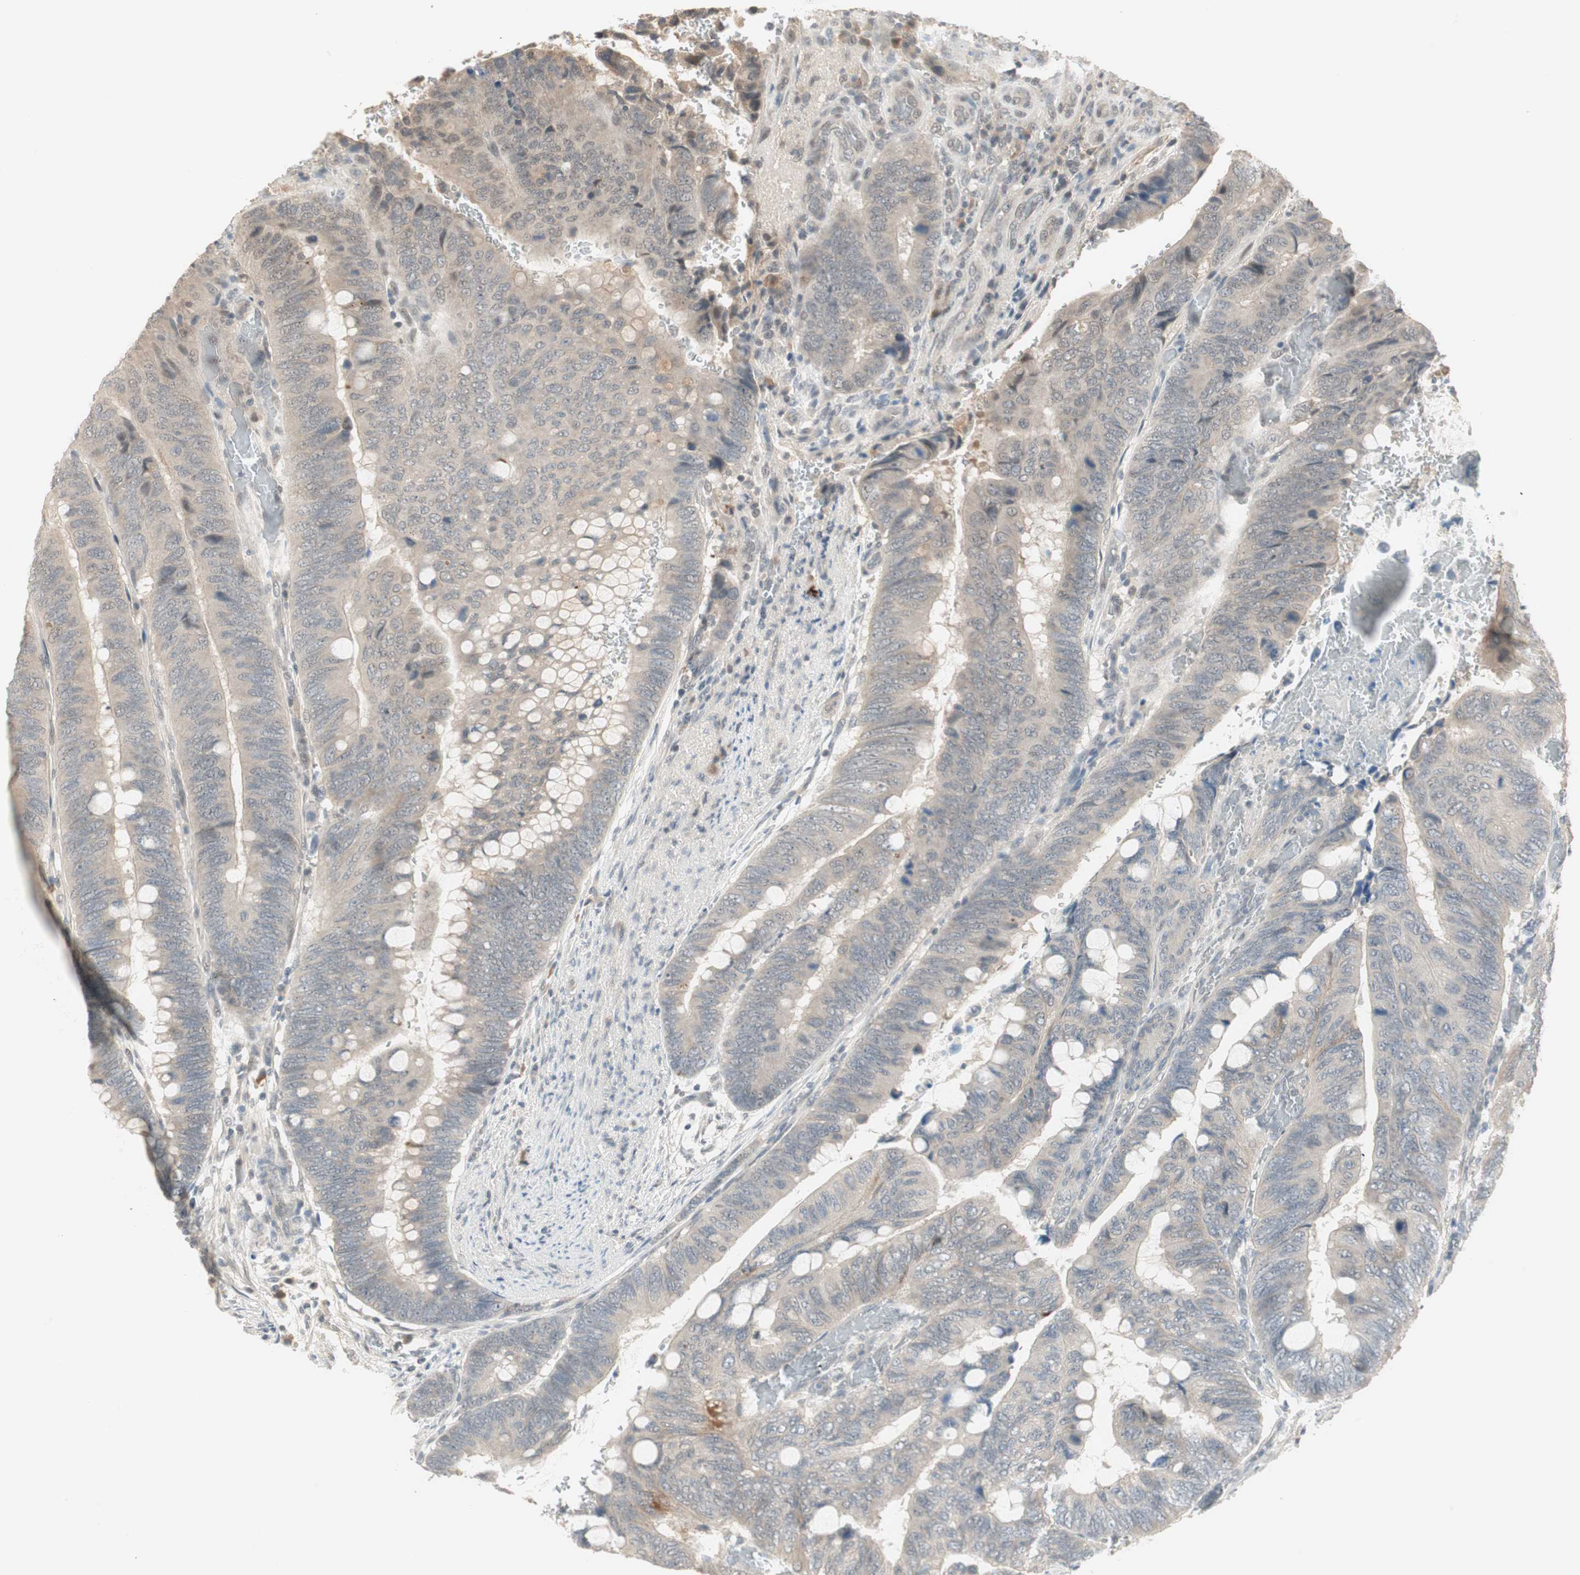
{"staining": {"intensity": "negative", "quantity": "none", "location": "none"}, "tissue": "colorectal cancer", "cell_type": "Tumor cells", "image_type": "cancer", "snomed": [{"axis": "morphology", "description": "Normal tissue, NOS"}, {"axis": "morphology", "description": "Adenocarcinoma, NOS"}, {"axis": "topography", "description": "Rectum"}, {"axis": "topography", "description": "Peripheral nerve tissue"}], "caption": "A photomicrograph of colorectal cancer stained for a protein demonstrates no brown staining in tumor cells.", "gene": "RNGTT", "patient": {"sex": "male", "age": 92}}